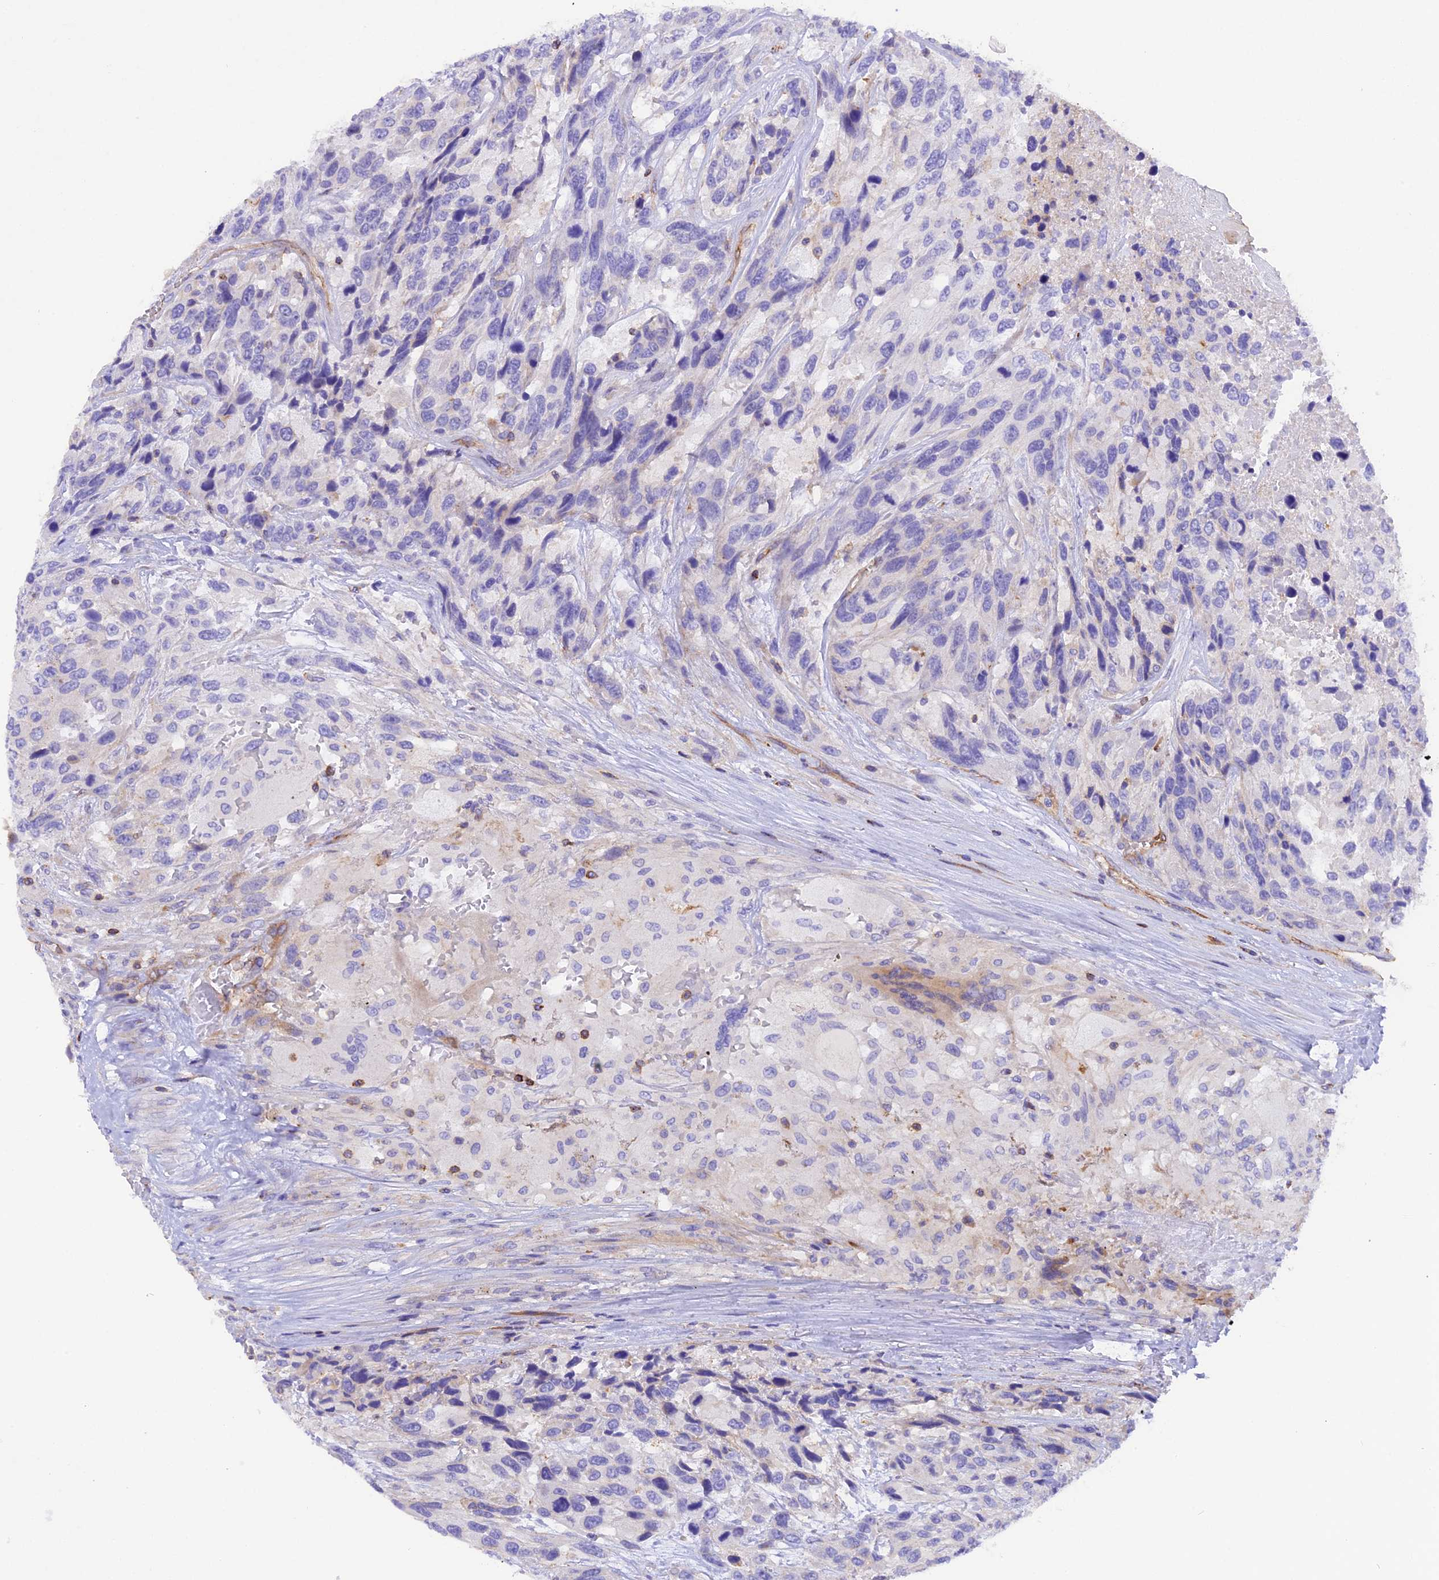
{"staining": {"intensity": "negative", "quantity": "none", "location": "none"}, "tissue": "urothelial cancer", "cell_type": "Tumor cells", "image_type": "cancer", "snomed": [{"axis": "morphology", "description": "Urothelial carcinoma, High grade"}, {"axis": "topography", "description": "Urinary bladder"}], "caption": "High power microscopy image of an immunohistochemistry image of urothelial cancer, revealing no significant staining in tumor cells.", "gene": "FAM193A", "patient": {"sex": "female", "age": 70}}